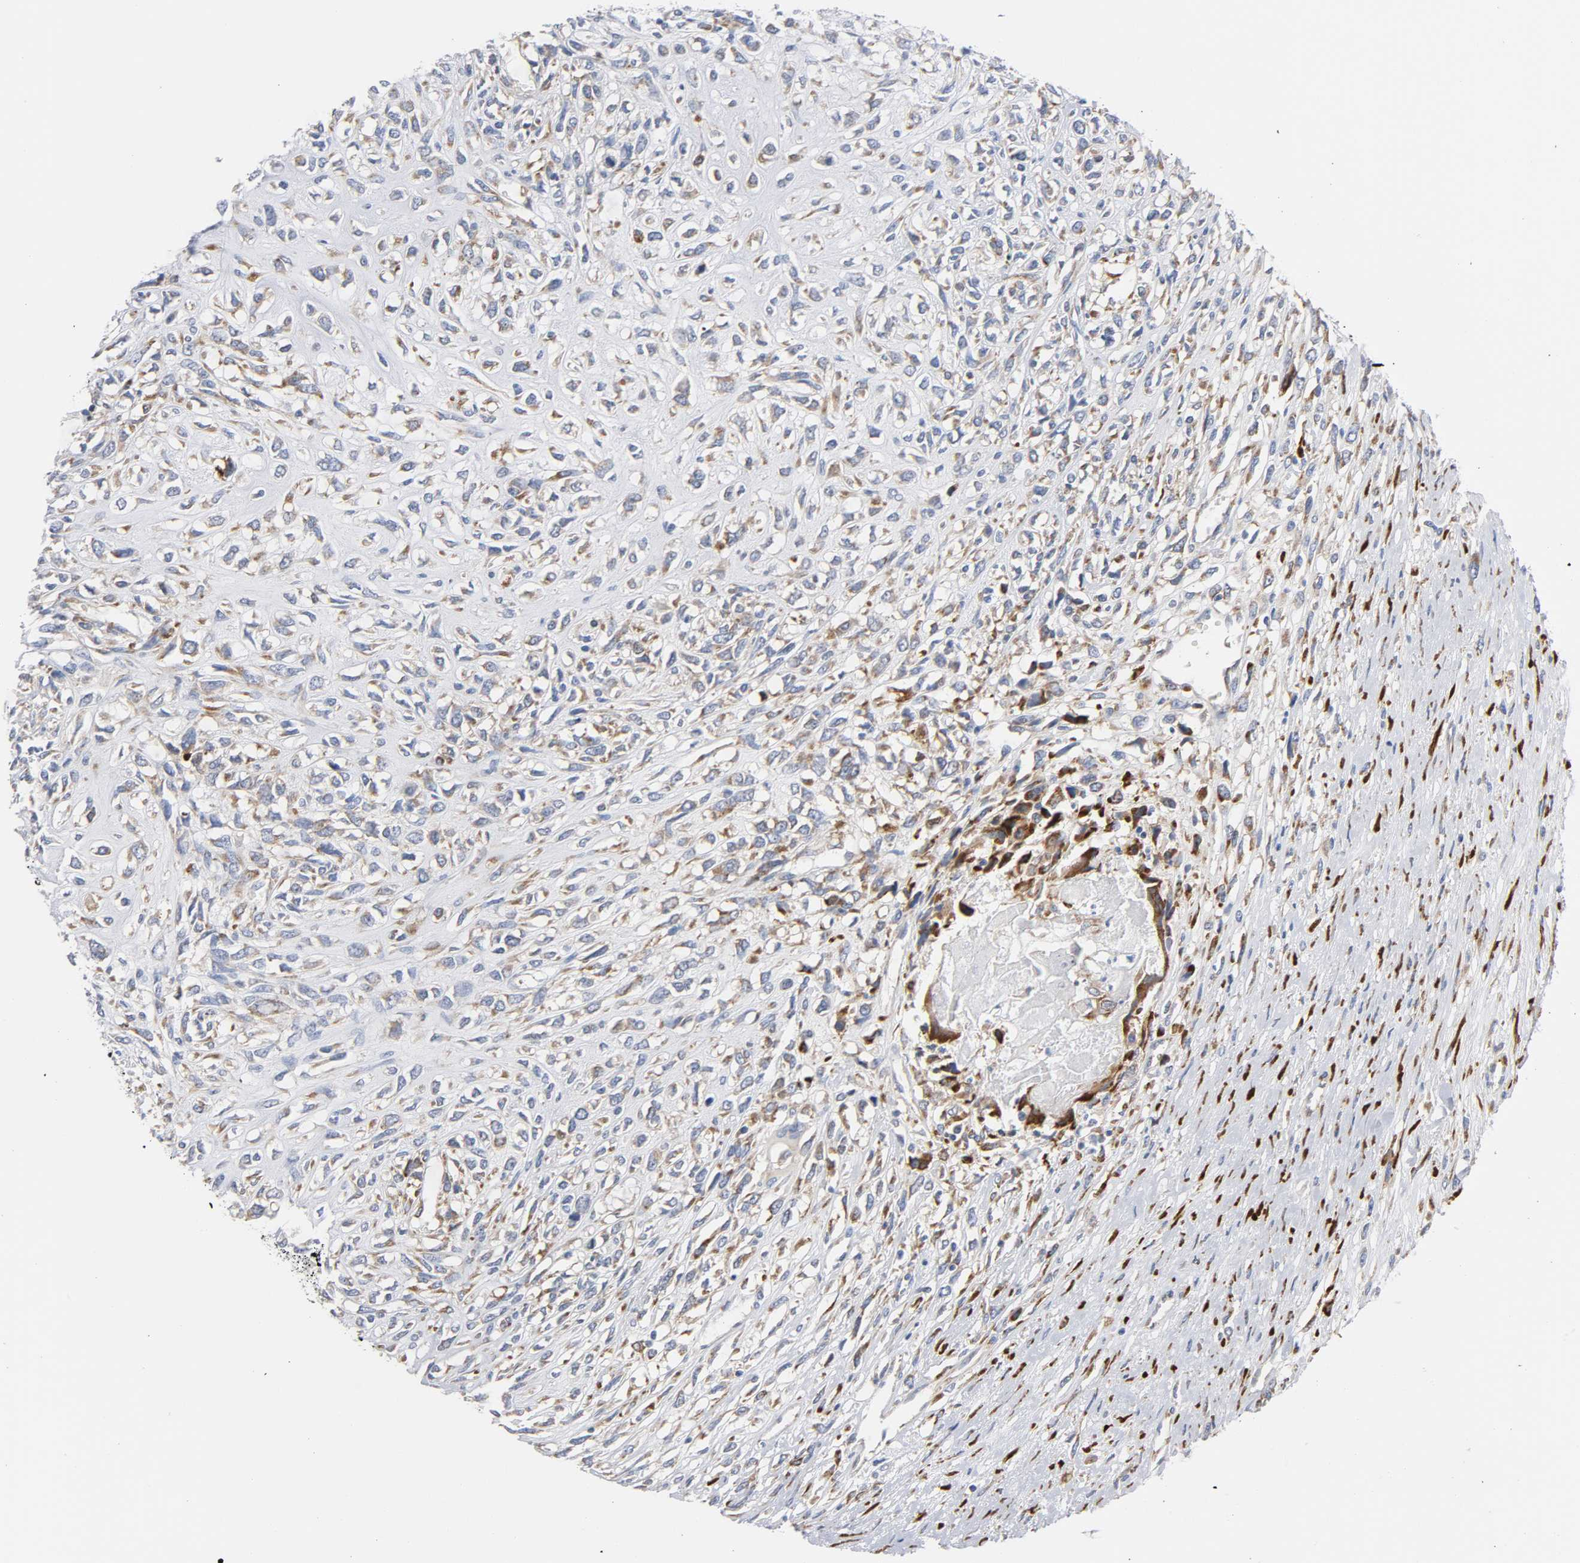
{"staining": {"intensity": "moderate", "quantity": ">75%", "location": "cytoplasmic/membranous"}, "tissue": "head and neck cancer", "cell_type": "Tumor cells", "image_type": "cancer", "snomed": [{"axis": "morphology", "description": "Necrosis, NOS"}, {"axis": "morphology", "description": "Neoplasm, malignant, NOS"}, {"axis": "topography", "description": "Salivary gland"}, {"axis": "topography", "description": "Head-Neck"}], "caption": "Tumor cells reveal medium levels of moderate cytoplasmic/membranous expression in about >75% of cells in malignant neoplasm (head and neck).", "gene": "REL", "patient": {"sex": "male", "age": 43}}